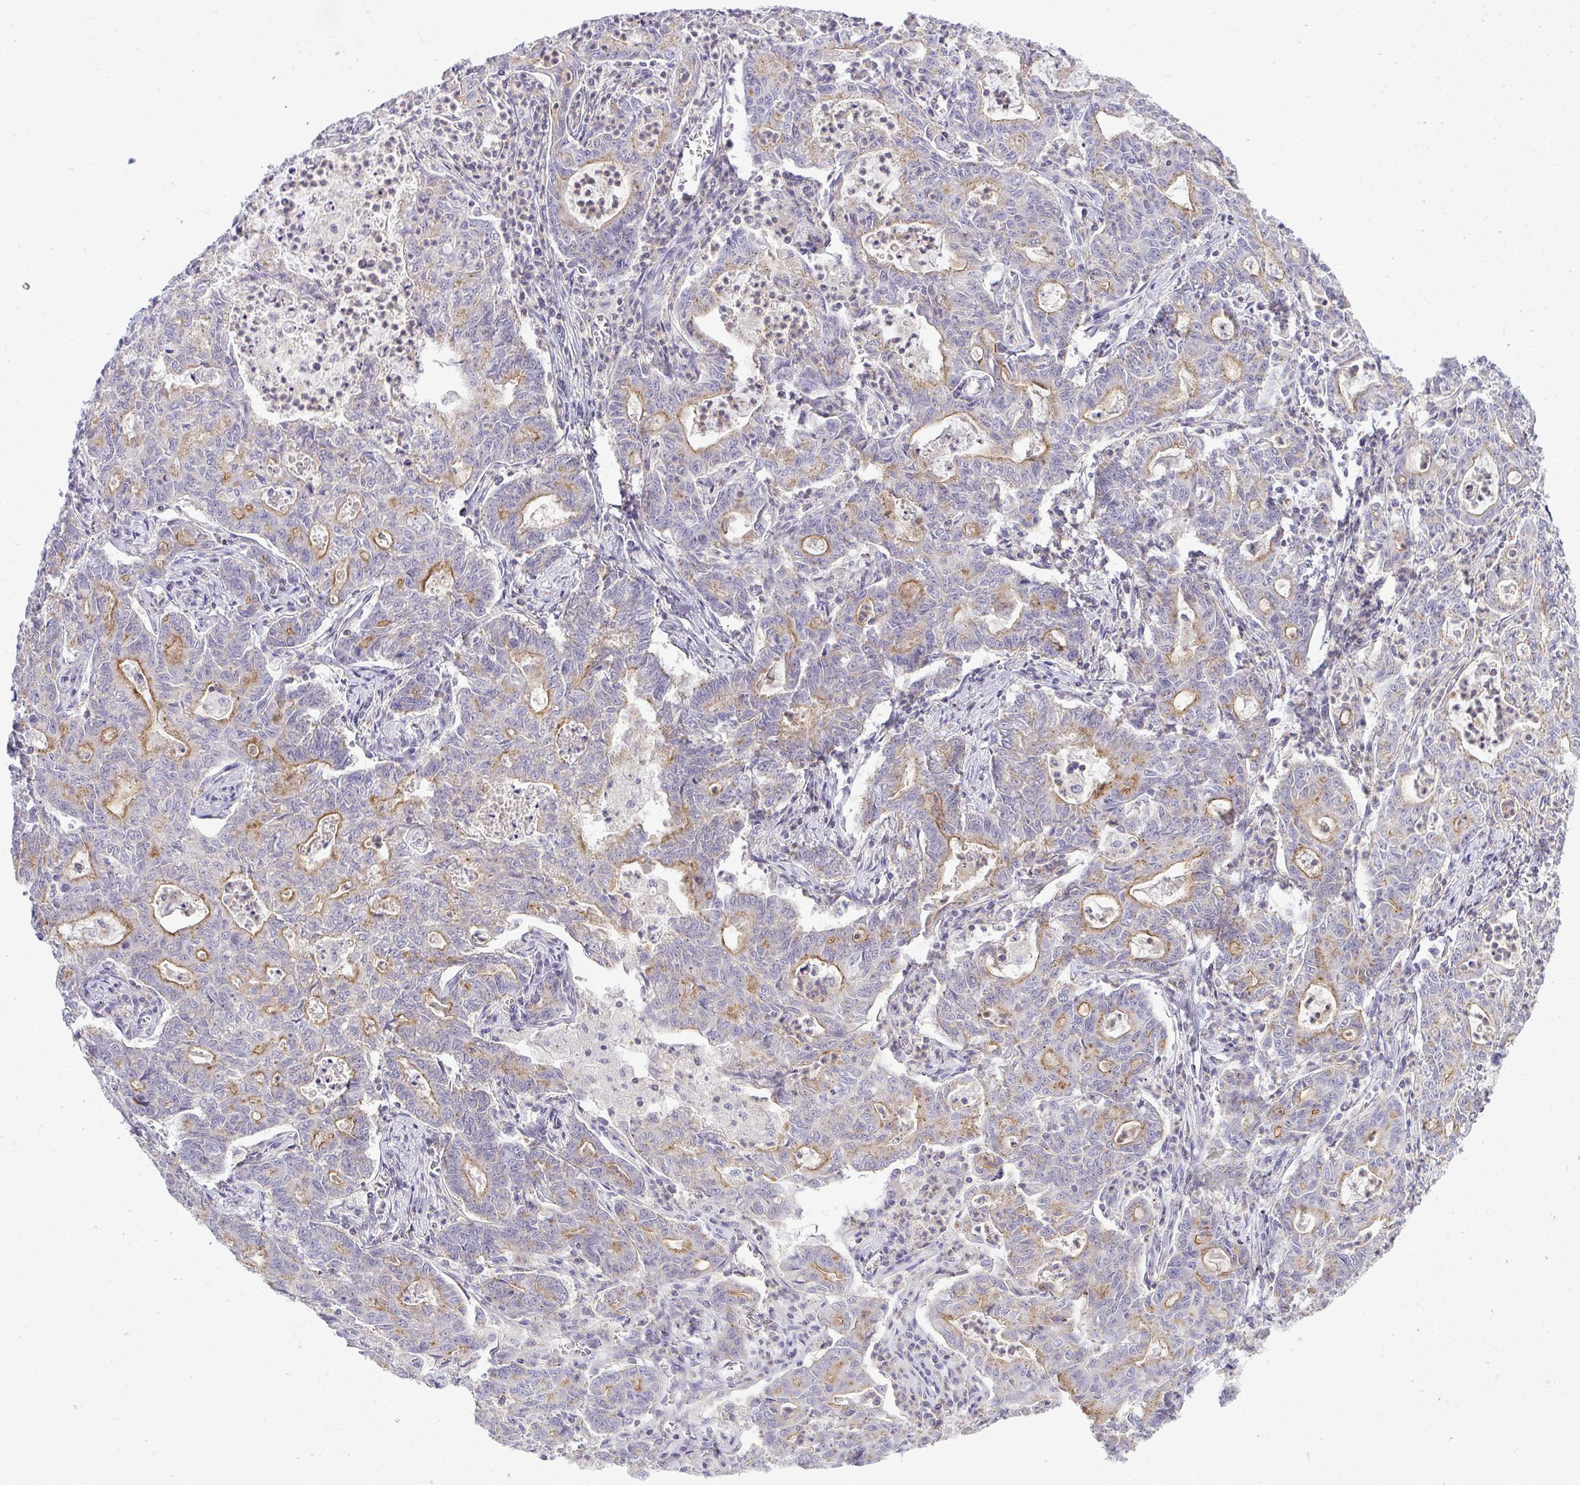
{"staining": {"intensity": "moderate", "quantity": ">75%", "location": "cytoplasmic/membranous"}, "tissue": "stomach cancer", "cell_type": "Tumor cells", "image_type": "cancer", "snomed": [{"axis": "morphology", "description": "Adenocarcinoma, NOS"}, {"axis": "topography", "description": "Stomach, upper"}], "caption": "A medium amount of moderate cytoplasmic/membranous staining is seen in approximately >75% of tumor cells in stomach cancer (adenocarcinoma) tissue.", "gene": "VPS4B", "patient": {"sex": "female", "age": 79}}